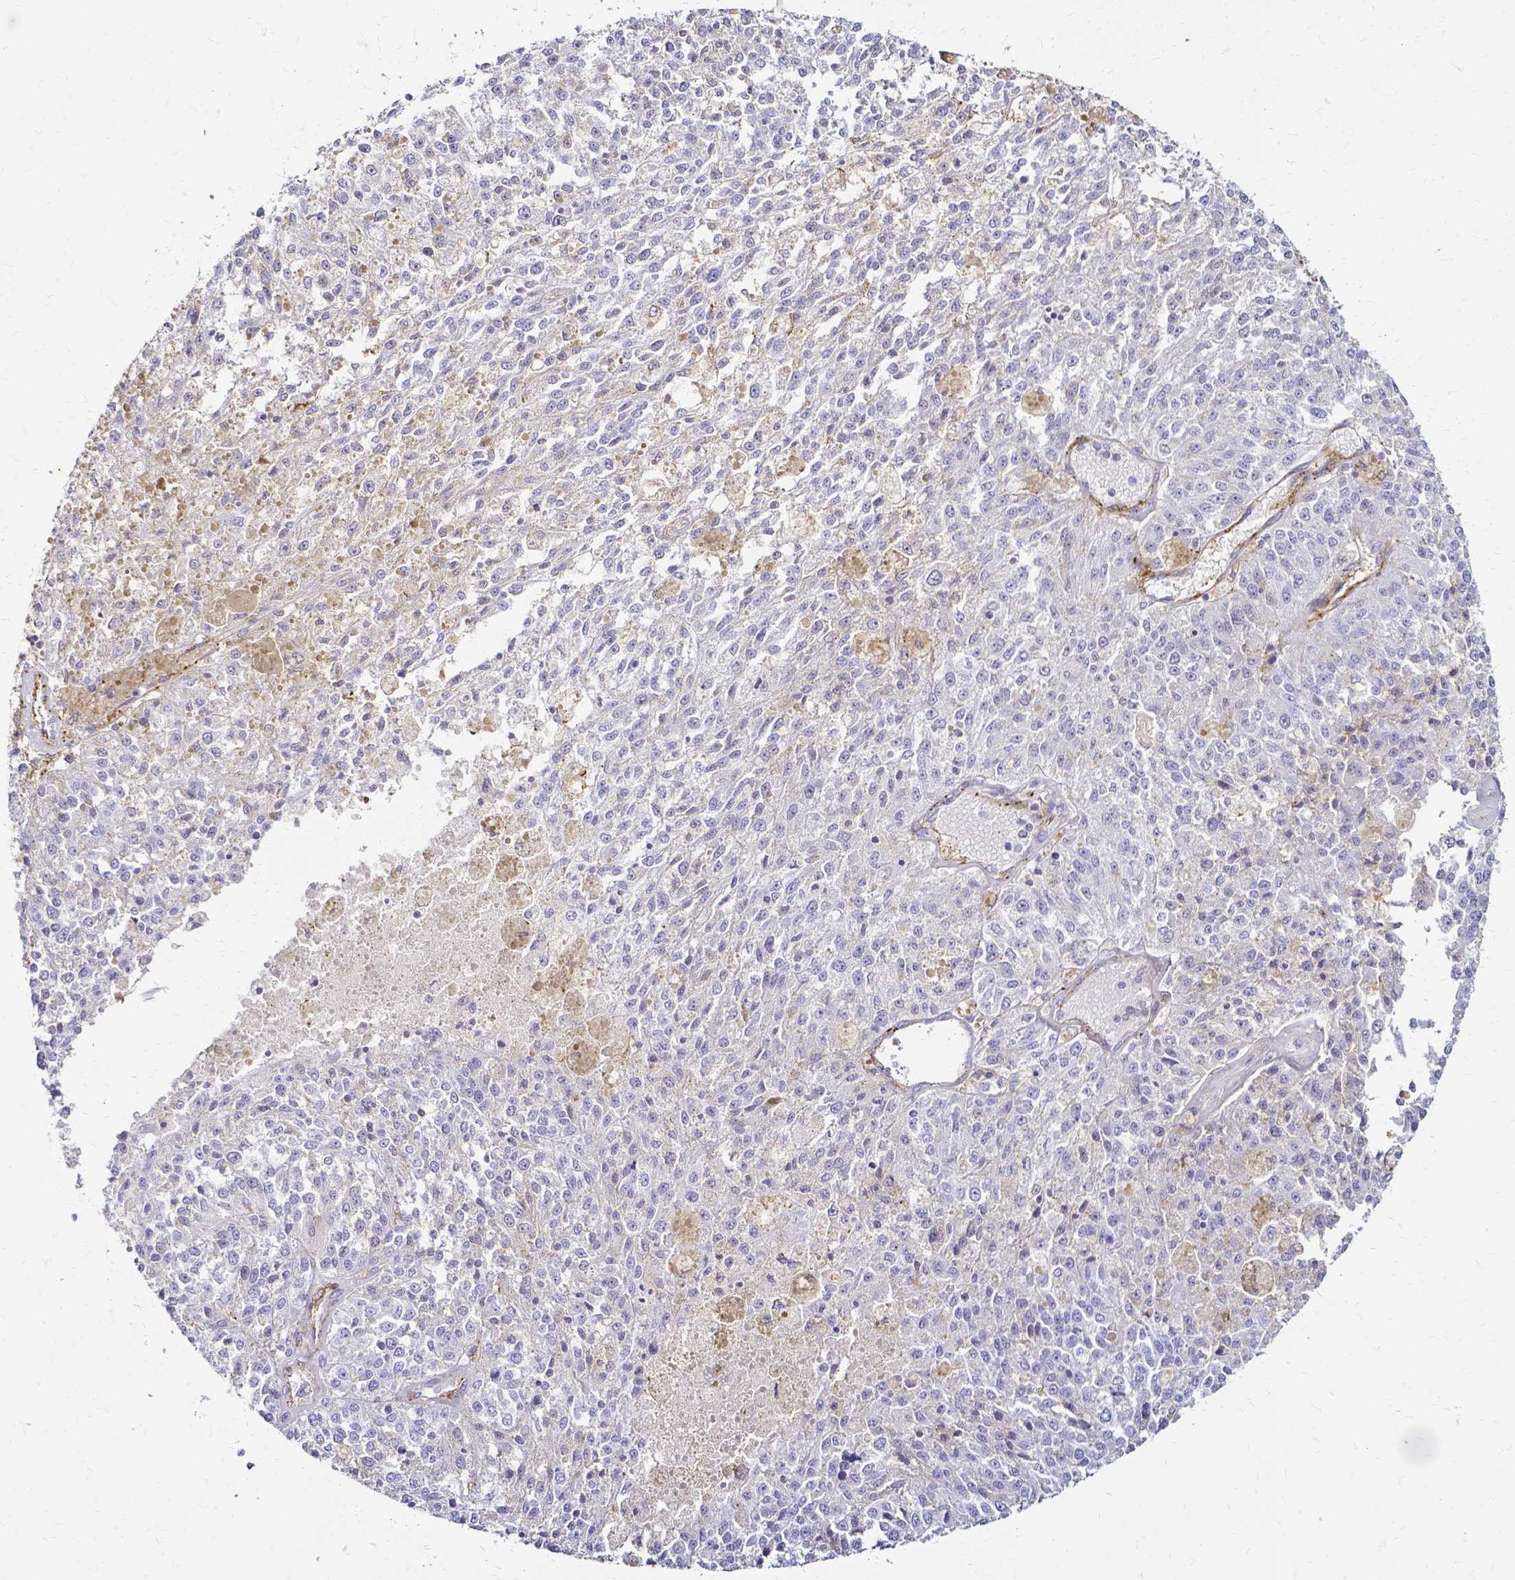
{"staining": {"intensity": "negative", "quantity": "none", "location": "none"}, "tissue": "melanoma", "cell_type": "Tumor cells", "image_type": "cancer", "snomed": [{"axis": "morphology", "description": "Malignant melanoma, Metastatic site"}, {"axis": "topography", "description": "Lymph node"}], "caption": "An immunohistochemistry histopathology image of malignant melanoma (metastatic site) is shown. There is no staining in tumor cells of malignant melanoma (metastatic site).", "gene": "HSPA12A", "patient": {"sex": "female", "age": 64}}